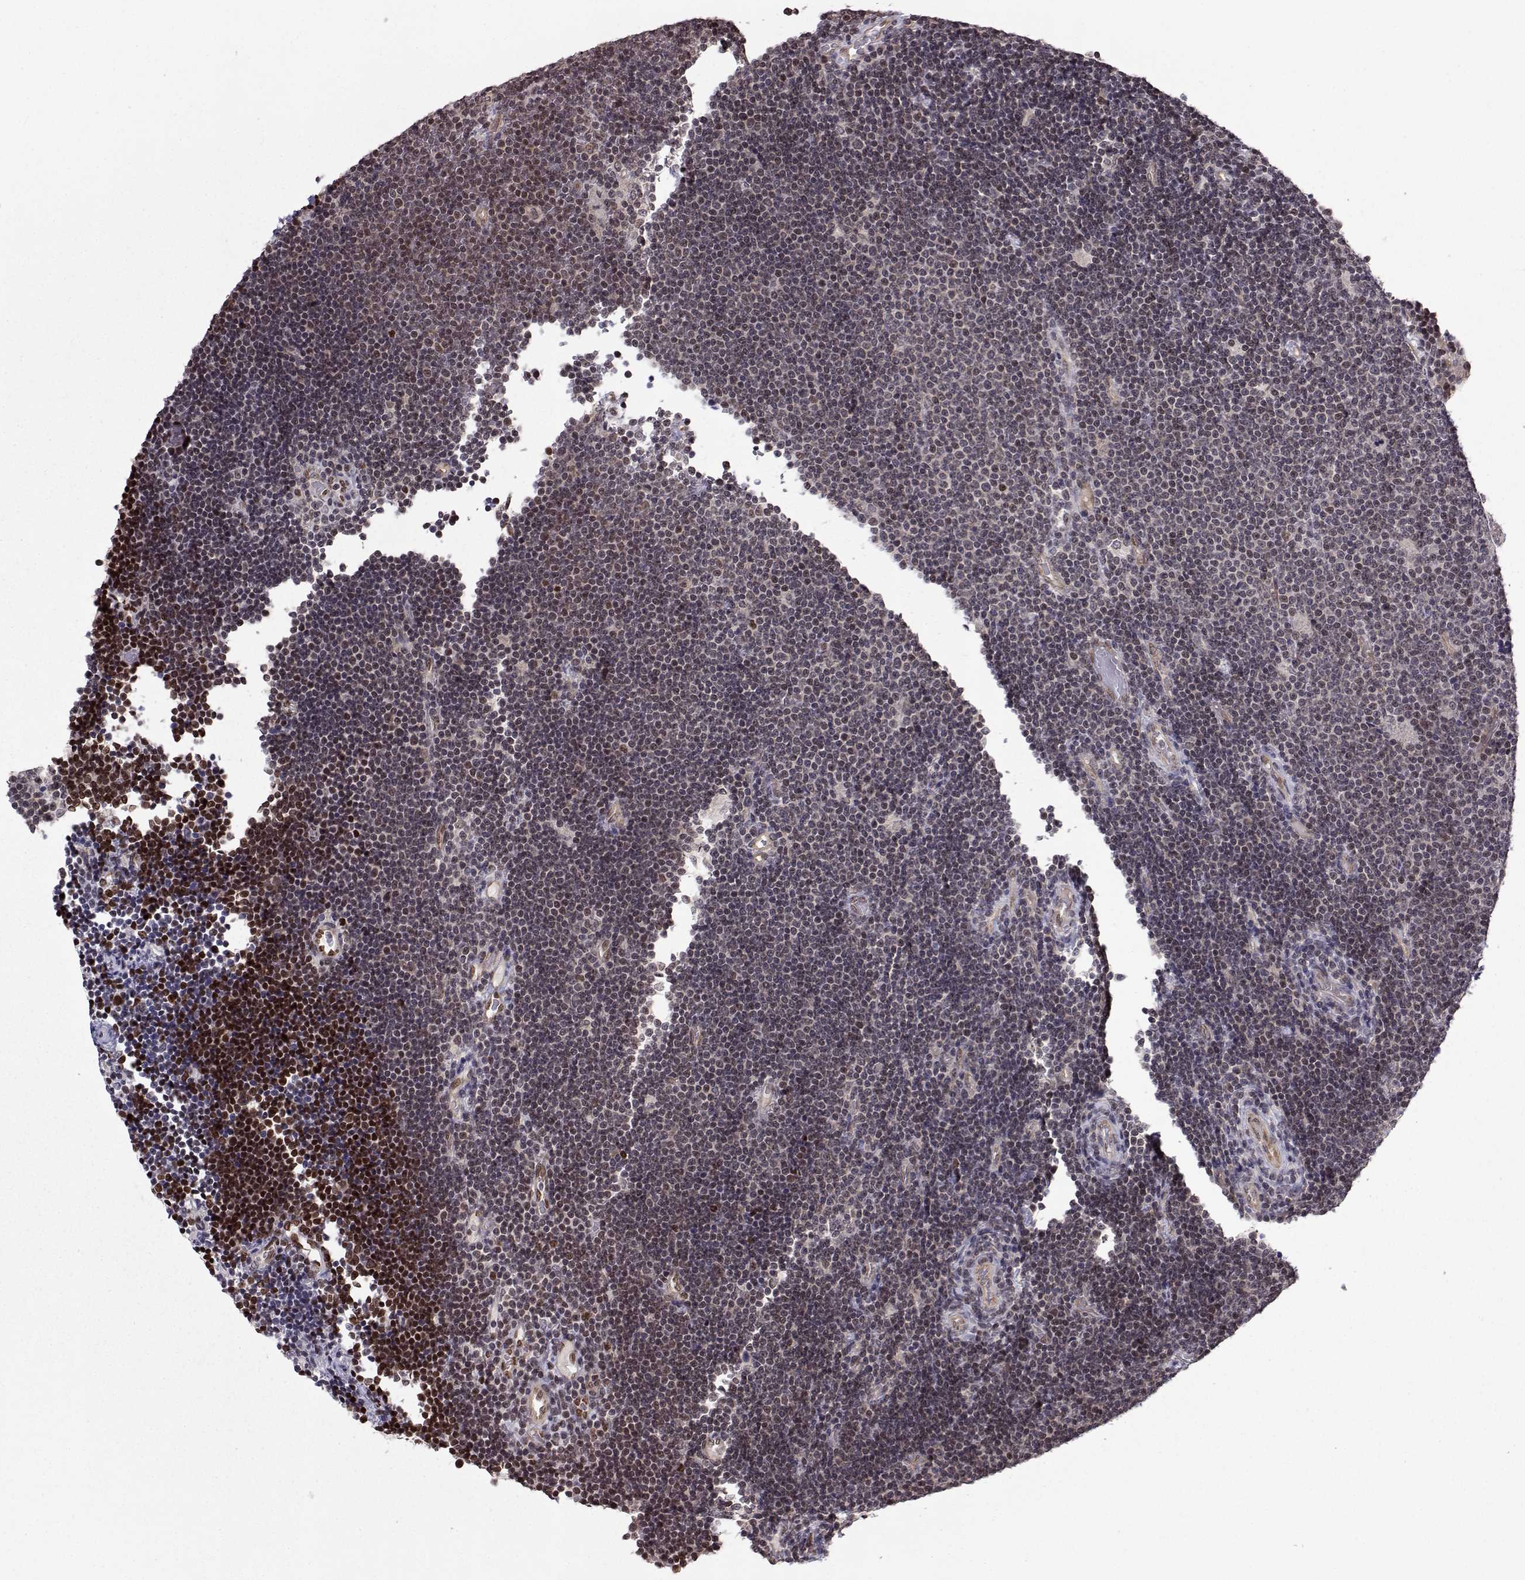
{"staining": {"intensity": "negative", "quantity": "none", "location": "none"}, "tissue": "lymphoma", "cell_type": "Tumor cells", "image_type": "cancer", "snomed": [{"axis": "morphology", "description": "Malignant lymphoma, non-Hodgkin's type, Low grade"}, {"axis": "topography", "description": "Brain"}], "caption": "Tumor cells are negative for protein expression in human low-grade malignant lymphoma, non-Hodgkin's type. The staining was performed using DAB to visualize the protein expression in brown, while the nuclei were stained in blue with hematoxylin (Magnification: 20x).", "gene": "PKN2", "patient": {"sex": "female", "age": 66}}